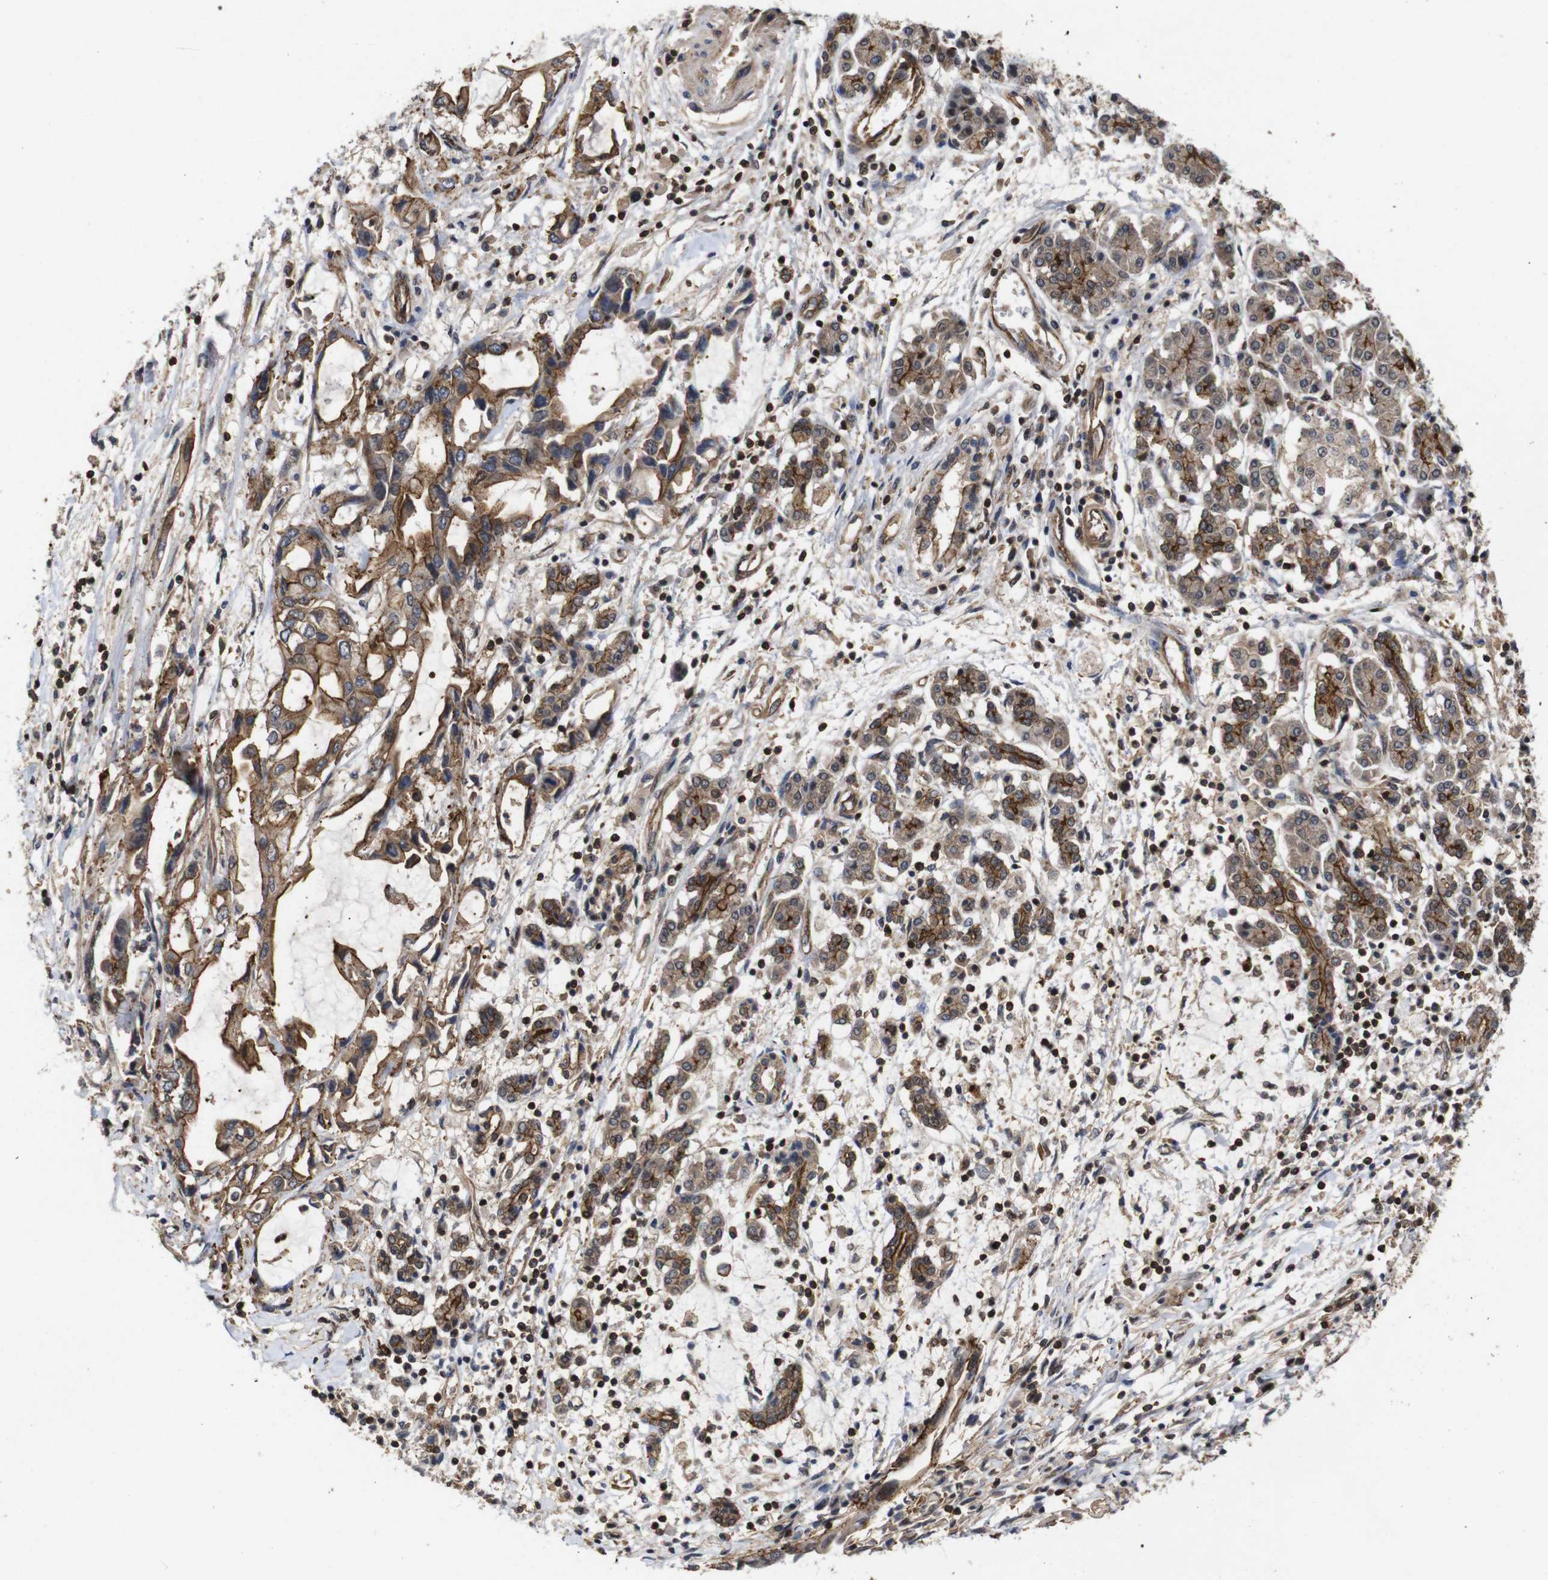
{"staining": {"intensity": "moderate", "quantity": ">75%", "location": "cytoplasmic/membranous"}, "tissue": "pancreatic cancer", "cell_type": "Tumor cells", "image_type": "cancer", "snomed": [{"axis": "morphology", "description": "Adenocarcinoma, NOS"}, {"axis": "topography", "description": "Pancreas"}], "caption": "IHC of pancreatic cancer displays medium levels of moderate cytoplasmic/membranous staining in about >75% of tumor cells. The protein is shown in brown color, while the nuclei are stained blue.", "gene": "NANOS1", "patient": {"sex": "female", "age": 57}}